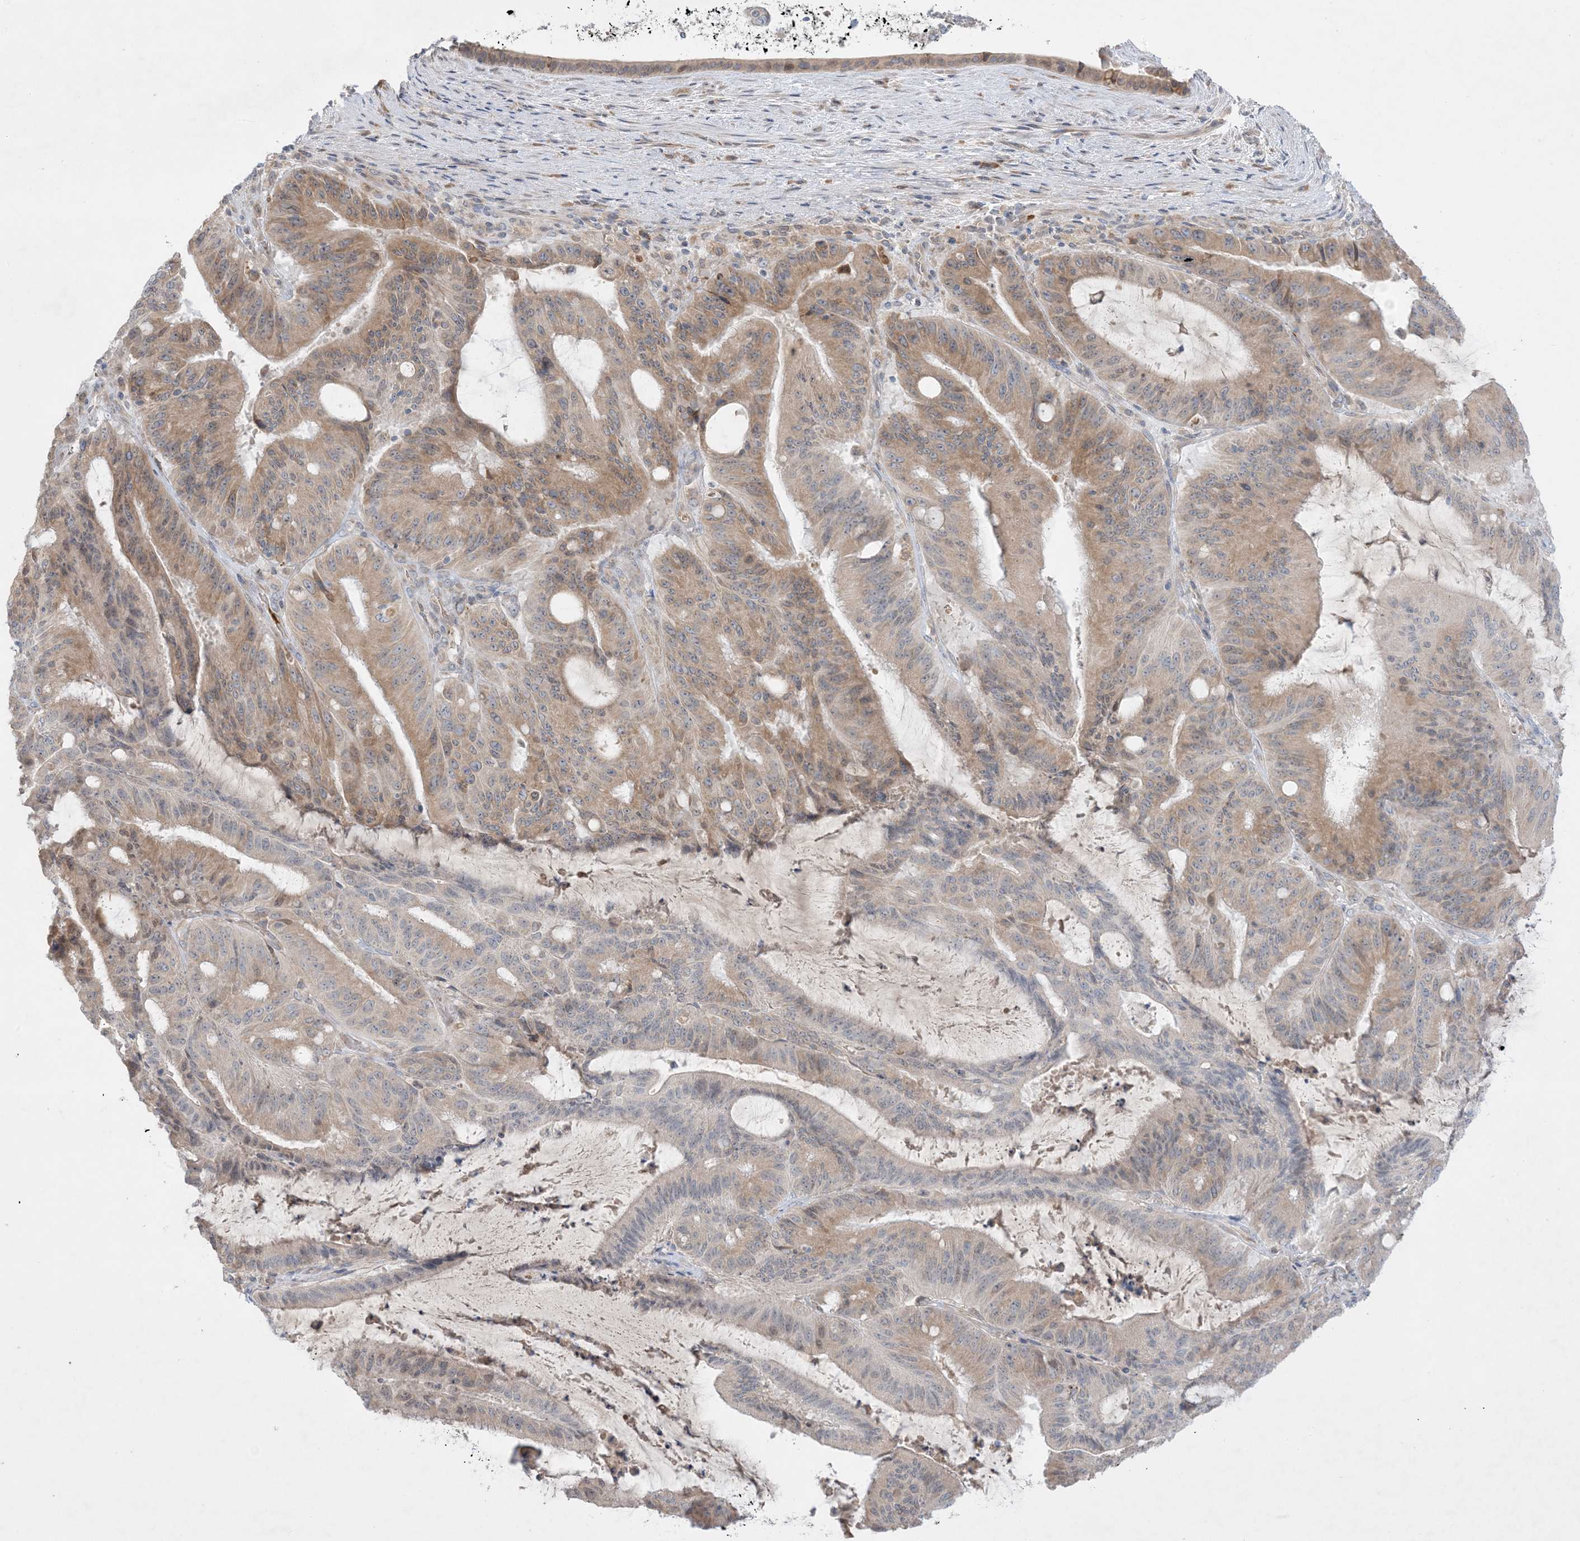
{"staining": {"intensity": "moderate", "quantity": "25%-75%", "location": "cytoplasmic/membranous"}, "tissue": "liver cancer", "cell_type": "Tumor cells", "image_type": "cancer", "snomed": [{"axis": "morphology", "description": "Normal tissue, NOS"}, {"axis": "morphology", "description": "Cholangiocarcinoma"}, {"axis": "topography", "description": "Liver"}, {"axis": "topography", "description": "Peripheral nerve tissue"}], "caption": "A medium amount of moderate cytoplasmic/membranous expression is present in about 25%-75% of tumor cells in cholangiocarcinoma (liver) tissue.", "gene": "MMGT1", "patient": {"sex": "female", "age": 73}}